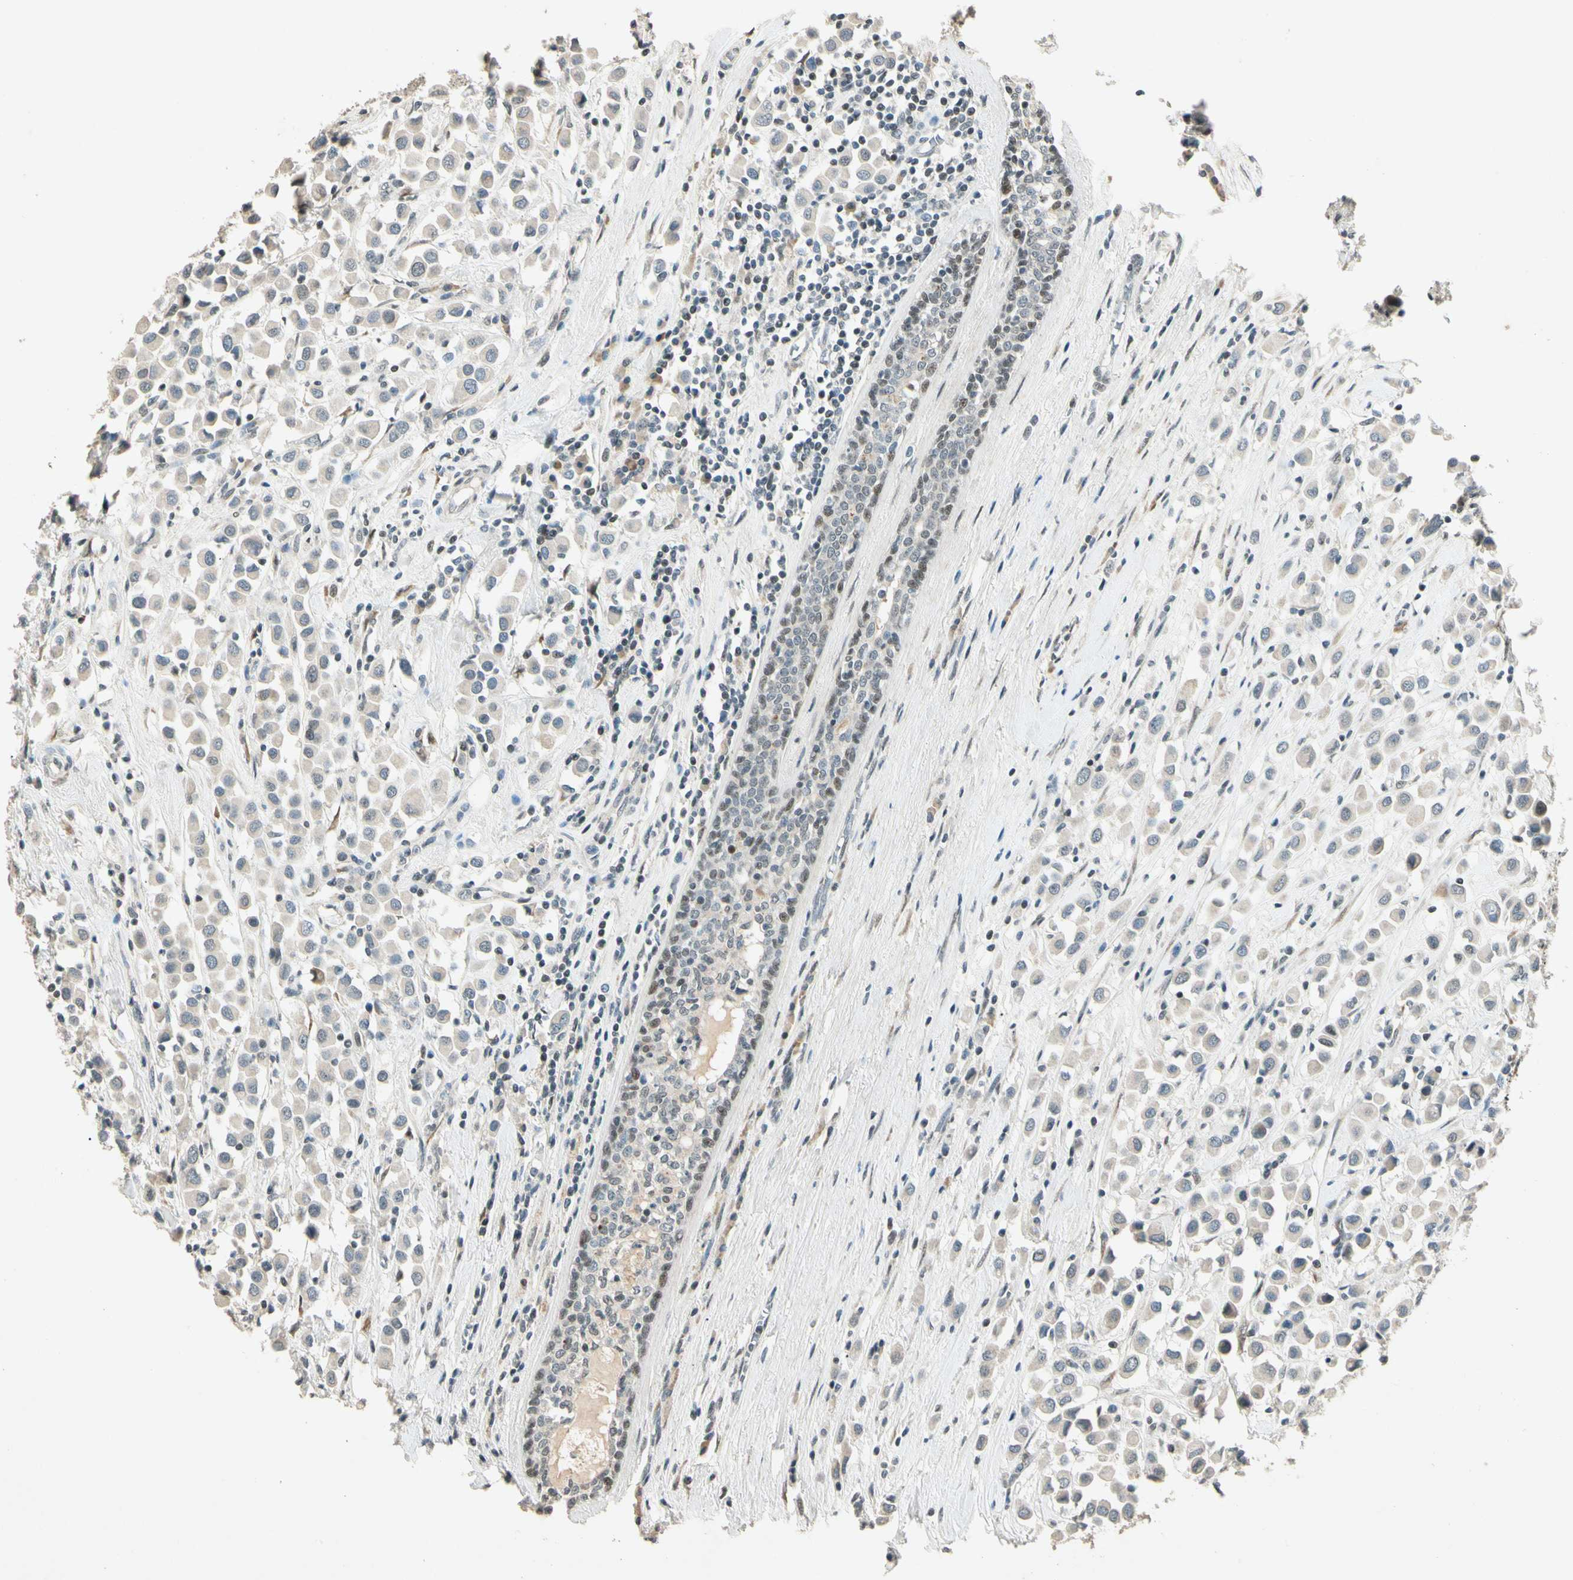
{"staining": {"intensity": "weak", "quantity": "25%-75%", "location": "cytoplasmic/membranous"}, "tissue": "breast cancer", "cell_type": "Tumor cells", "image_type": "cancer", "snomed": [{"axis": "morphology", "description": "Duct carcinoma"}, {"axis": "topography", "description": "Breast"}], "caption": "This micrograph displays immunohistochemistry staining of human breast cancer, with low weak cytoplasmic/membranous staining in approximately 25%-75% of tumor cells.", "gene": "ZBTB4", "patient": {"sex": "female", "age": 61}}